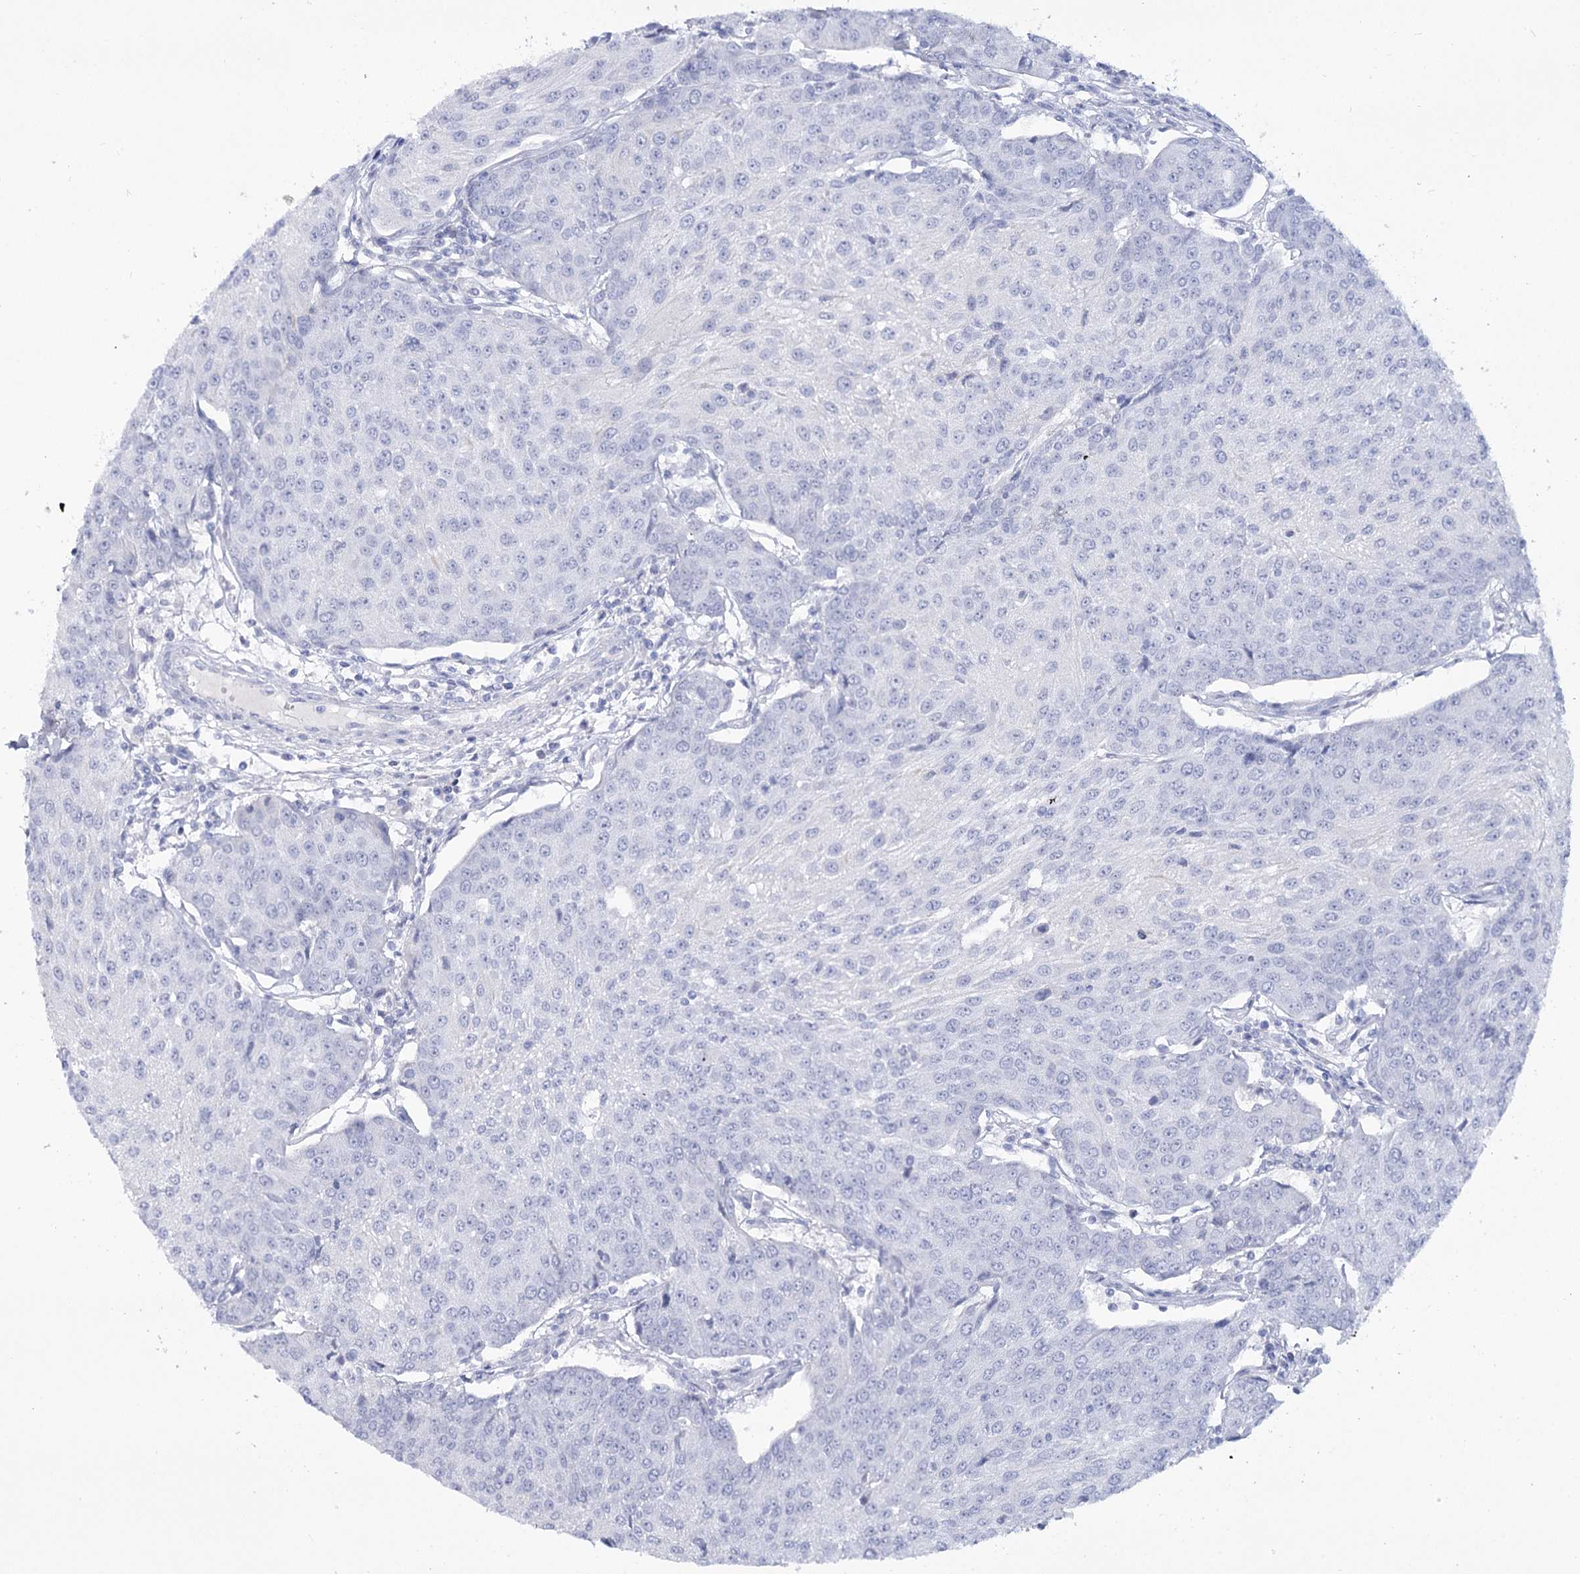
{"staining": {"intensity": "negative", "quantity": "none", "location": "none"}, "tissue": "urothelial cancer", "cell_type": "Tumor cells", "image_type": "cancer", "snomed": [{"axis": "morphology", "description": "Urothelial carcinoma, High grade"}, {"axis": "topography", "description": "Urinary bladder"}], "caption": "Tumor cells show no significant expression in urothelial carcinoma (high-grade). The staining is performed using DAB brown chromogen with nuclei counter-stained in using hematoxylin.", "gene": "RNF186", "patient": {"sex": "female", "age": 85}}